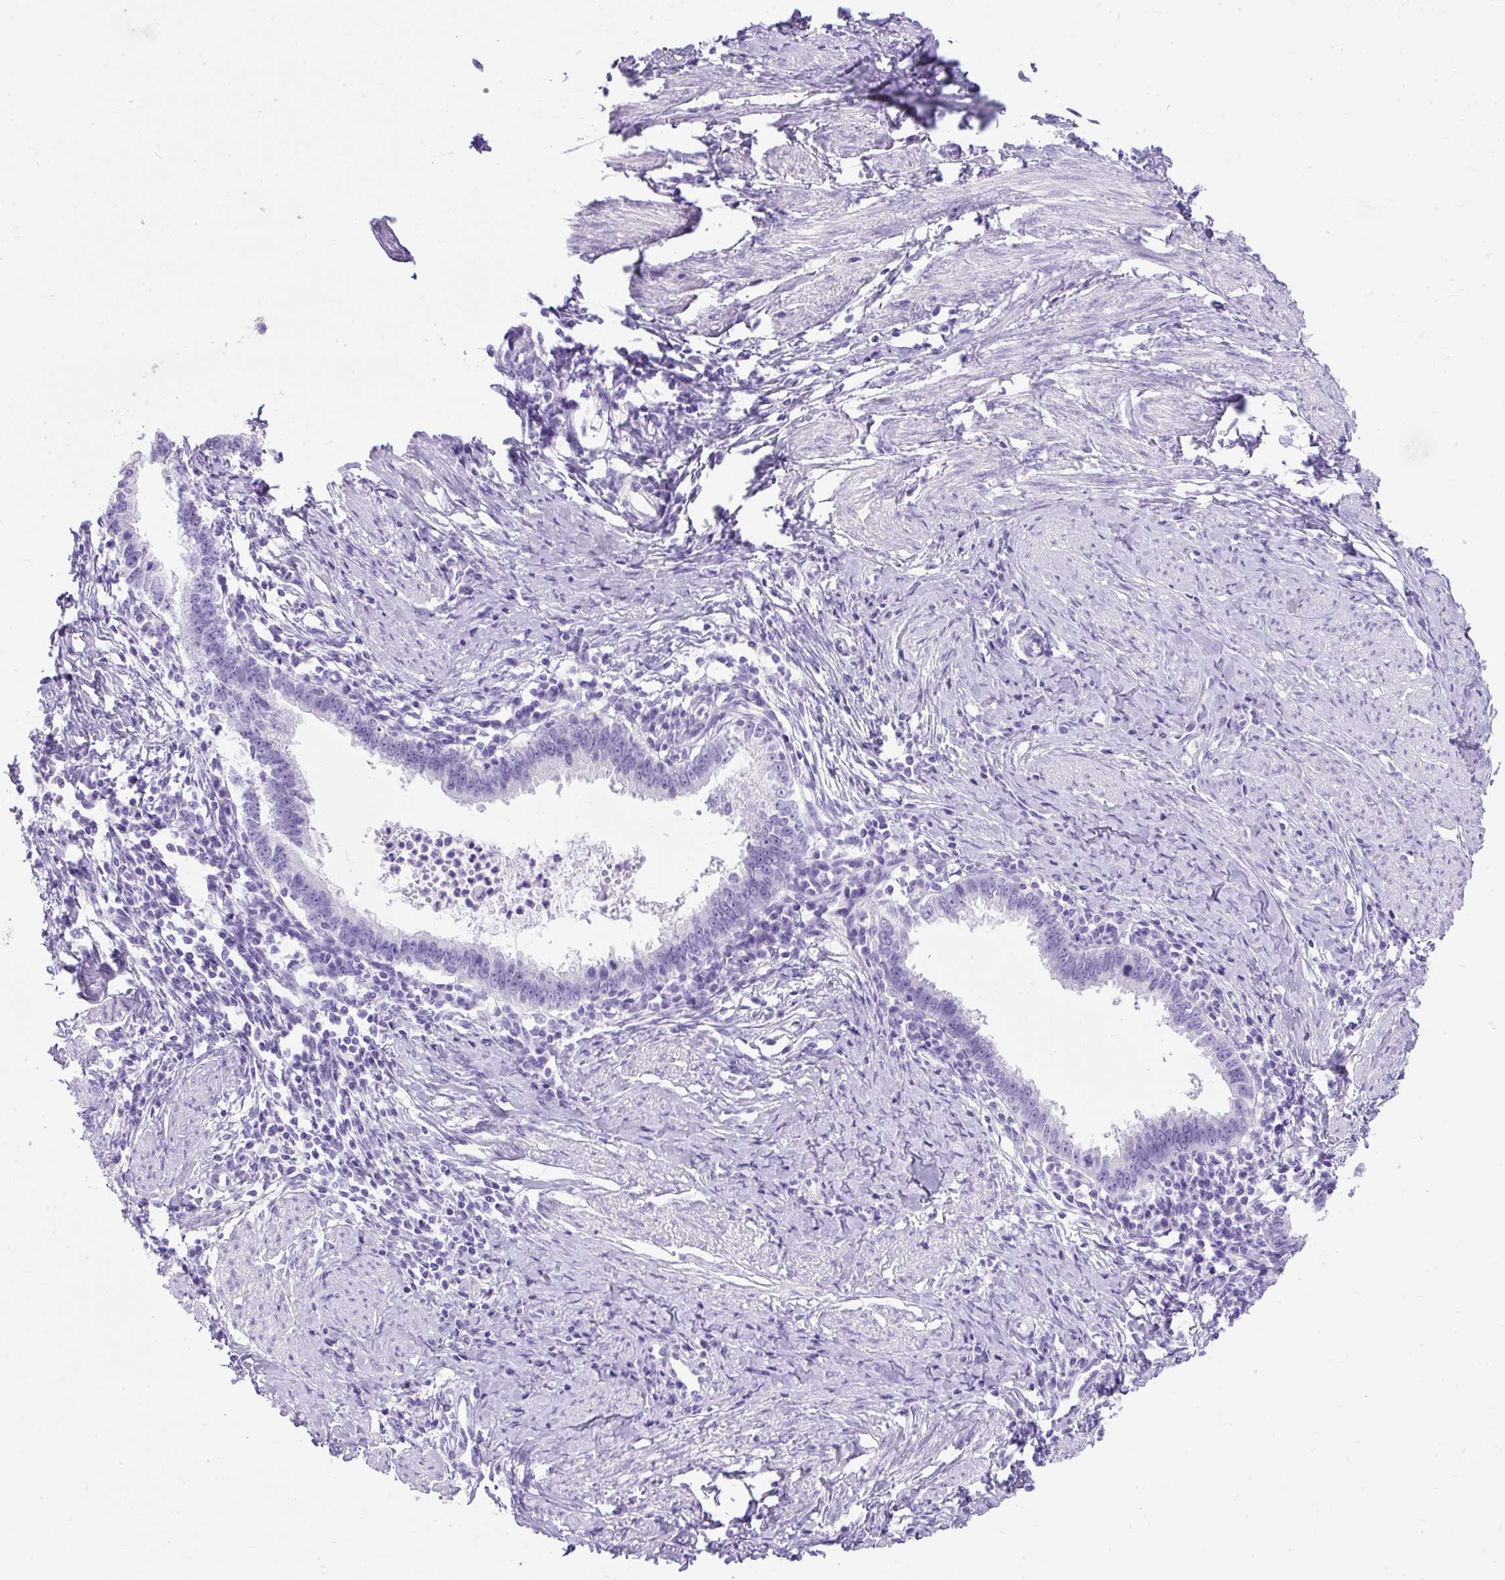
{"staining": {"intensity": "negative", "quantity": "none", "location": "none"}, "tissue": "cervical cancer", "cell_type": "Tumor cells", "image_type": "cancer", "snomed": [{"axis": "morphology", "description": "Adenocarcinoma, NOS"}, {"axis": "topography", "description": "Cervix"}], "caption": "DAB (3,3'-diaminobenzidine) immunohistochemical staining of adenocarcinoma (cervical) reveals no significant positivity in tumor cells.", "gene": "PVALB", "patient": {"sex": "female", "age": 36}}